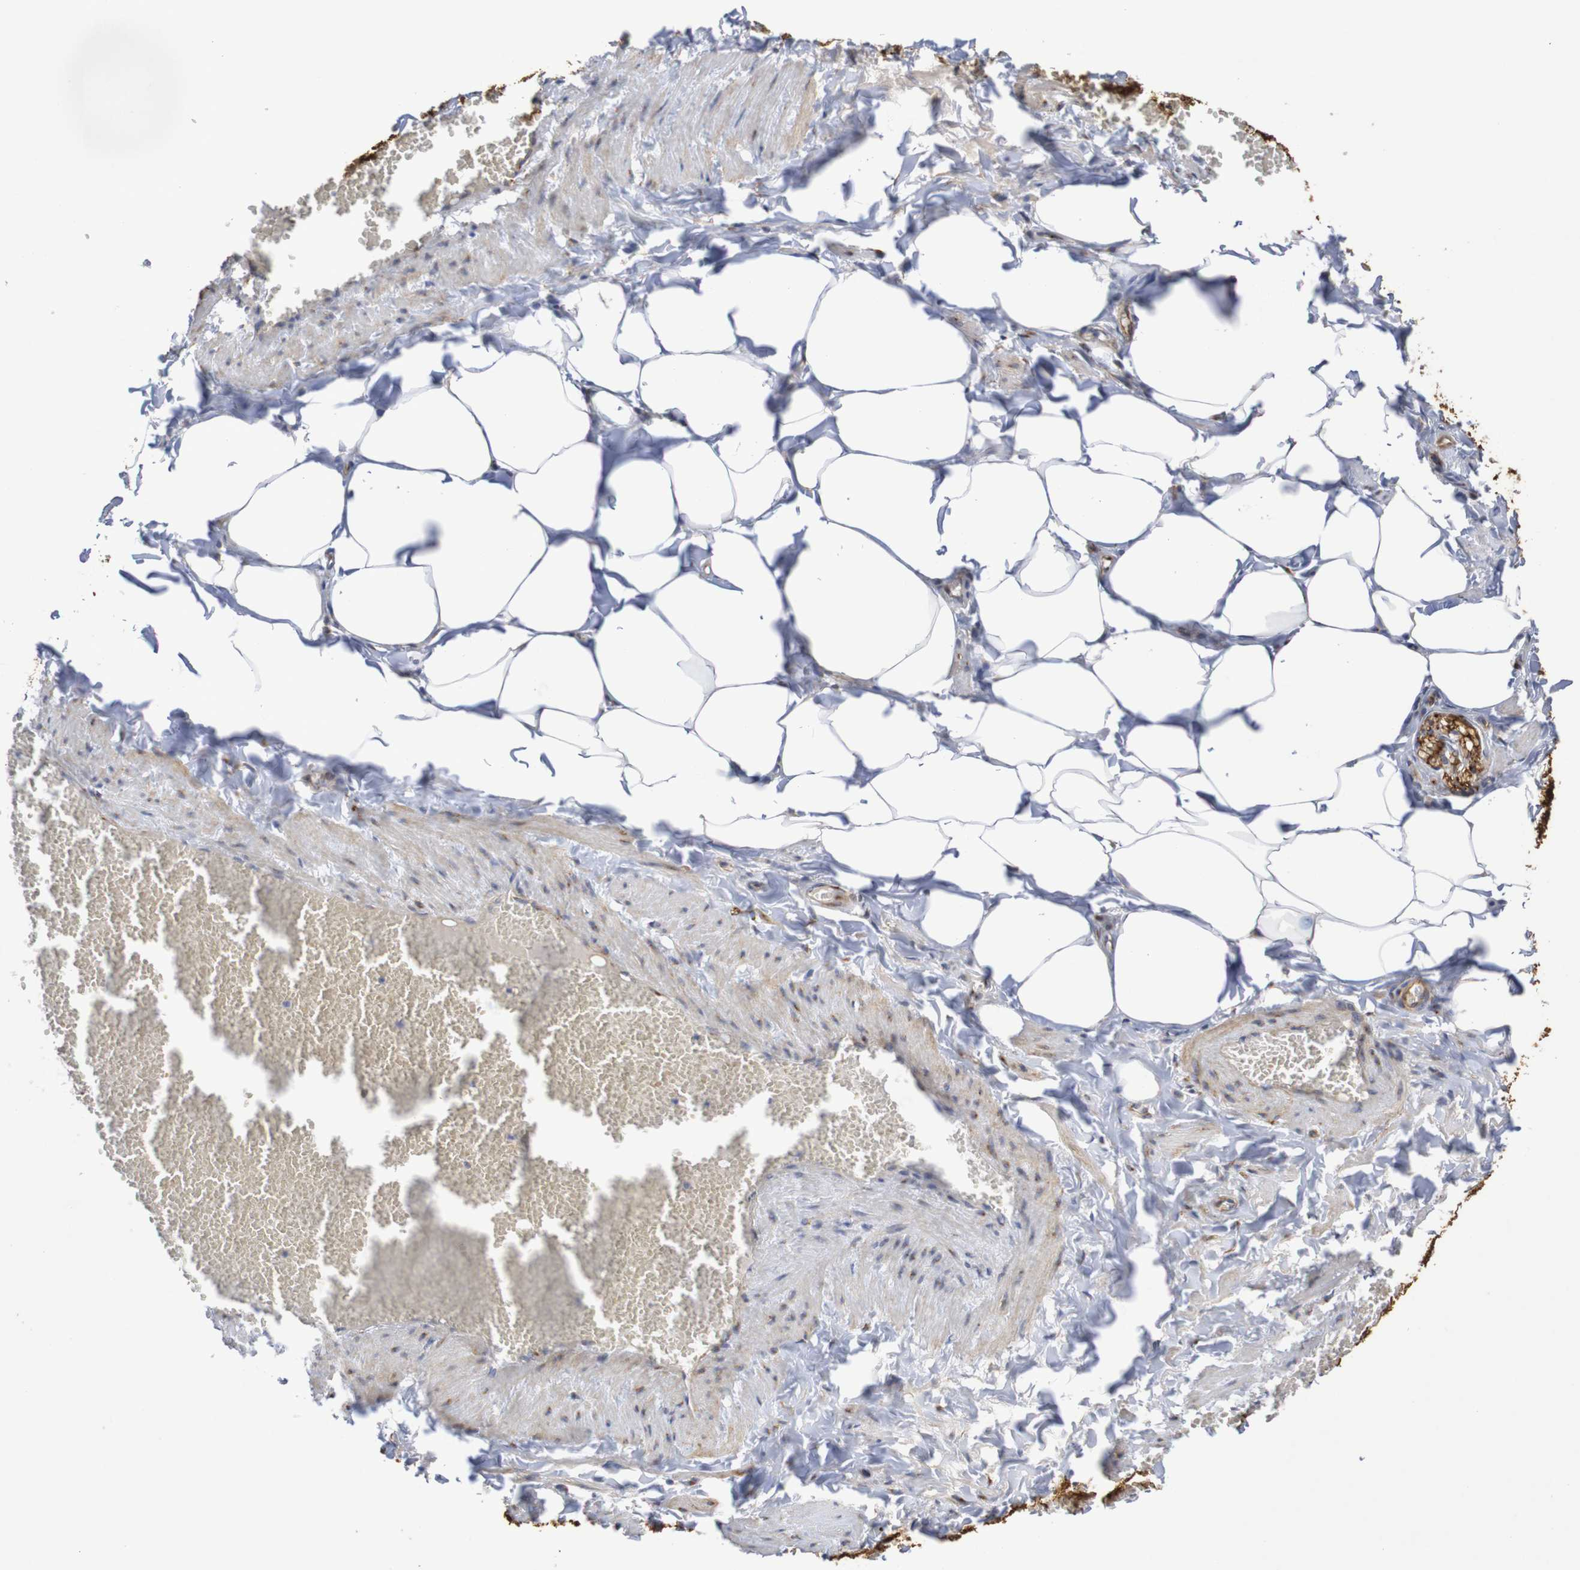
{"staining": {"intensity": "negative", "quantity": "none", "location": "none"}, "tissue": "adipose tissue", "cell_type": "Adipocytes", "image_type": "normal", "snomed": [{"axis": "morphology", "description": "Normal tissue, NOS"}, {"axis": "topography", "description": "Vascular tissue"}], "caption": "Immunohistochemical staining of unremarkable human adipose tissue shows no significant staining in adipocytes. (Brightfield microscopy of DAB (3,3'-diaminobenzidine) IHC at high magnification).", "gene": "DCP2", "patient": {"sex": "male", "age": 41}}